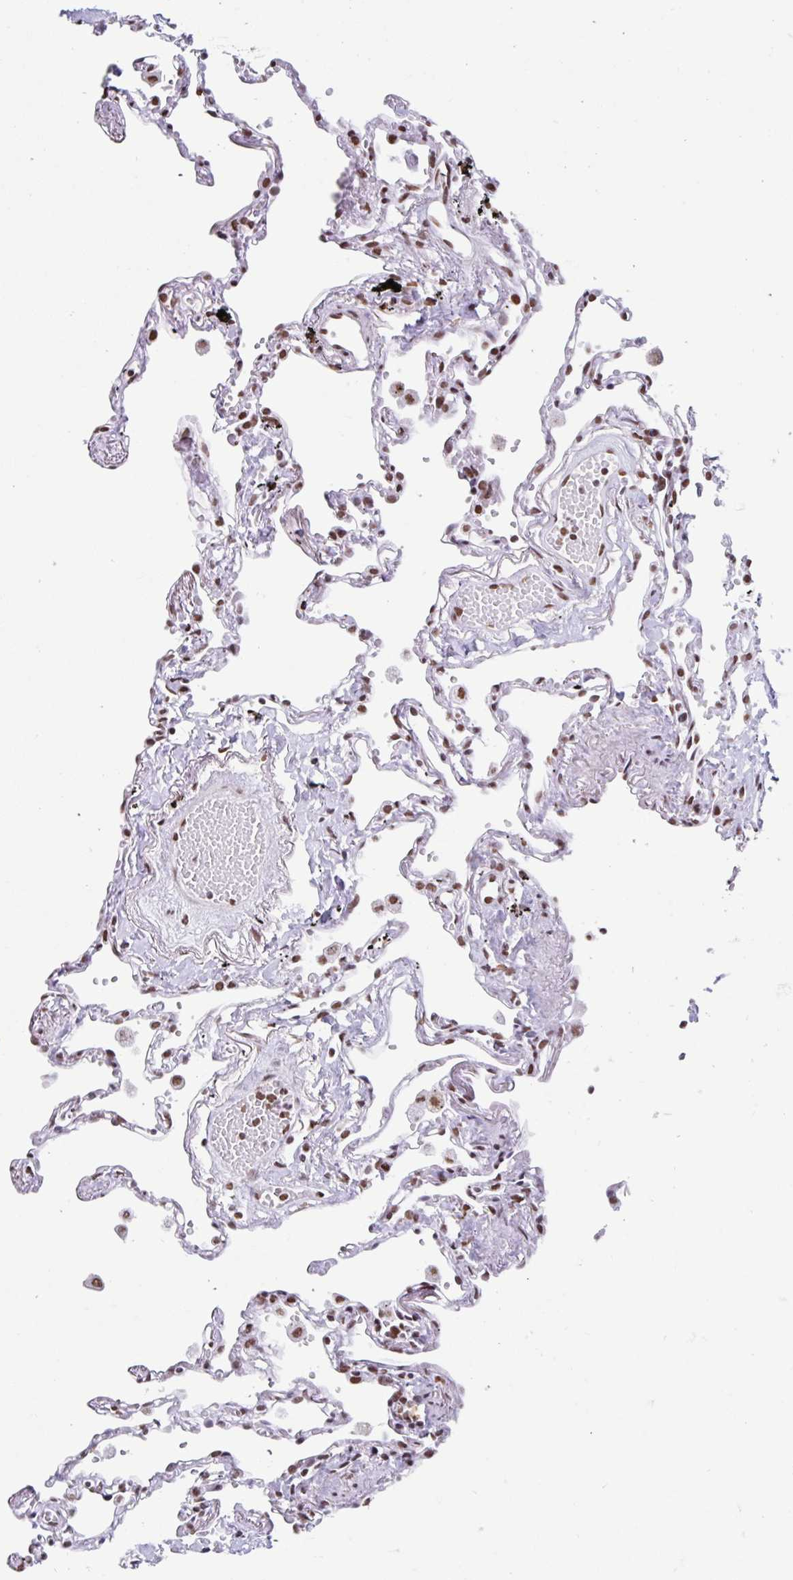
{"staining": {"intensity": "strong", "quantity": "25%-75%", "location": "nuclear"}, "tissue": "lung", "cell_type": "Alveolar cells", "image_type": "normal", "snomed": [{"axis": "morphology", "description": "Normal tissue, NOS"}, {"axis": "topography", "description": "Lung"}], "caption": "High-power microscopy captured an immunohistochemistry image of normal lung, revealing strong nuclear positivity in about 25%-75% of alveolar cells.", "gene": "KHDRBS1", "patient": {"sex": "female", "age": 67}}